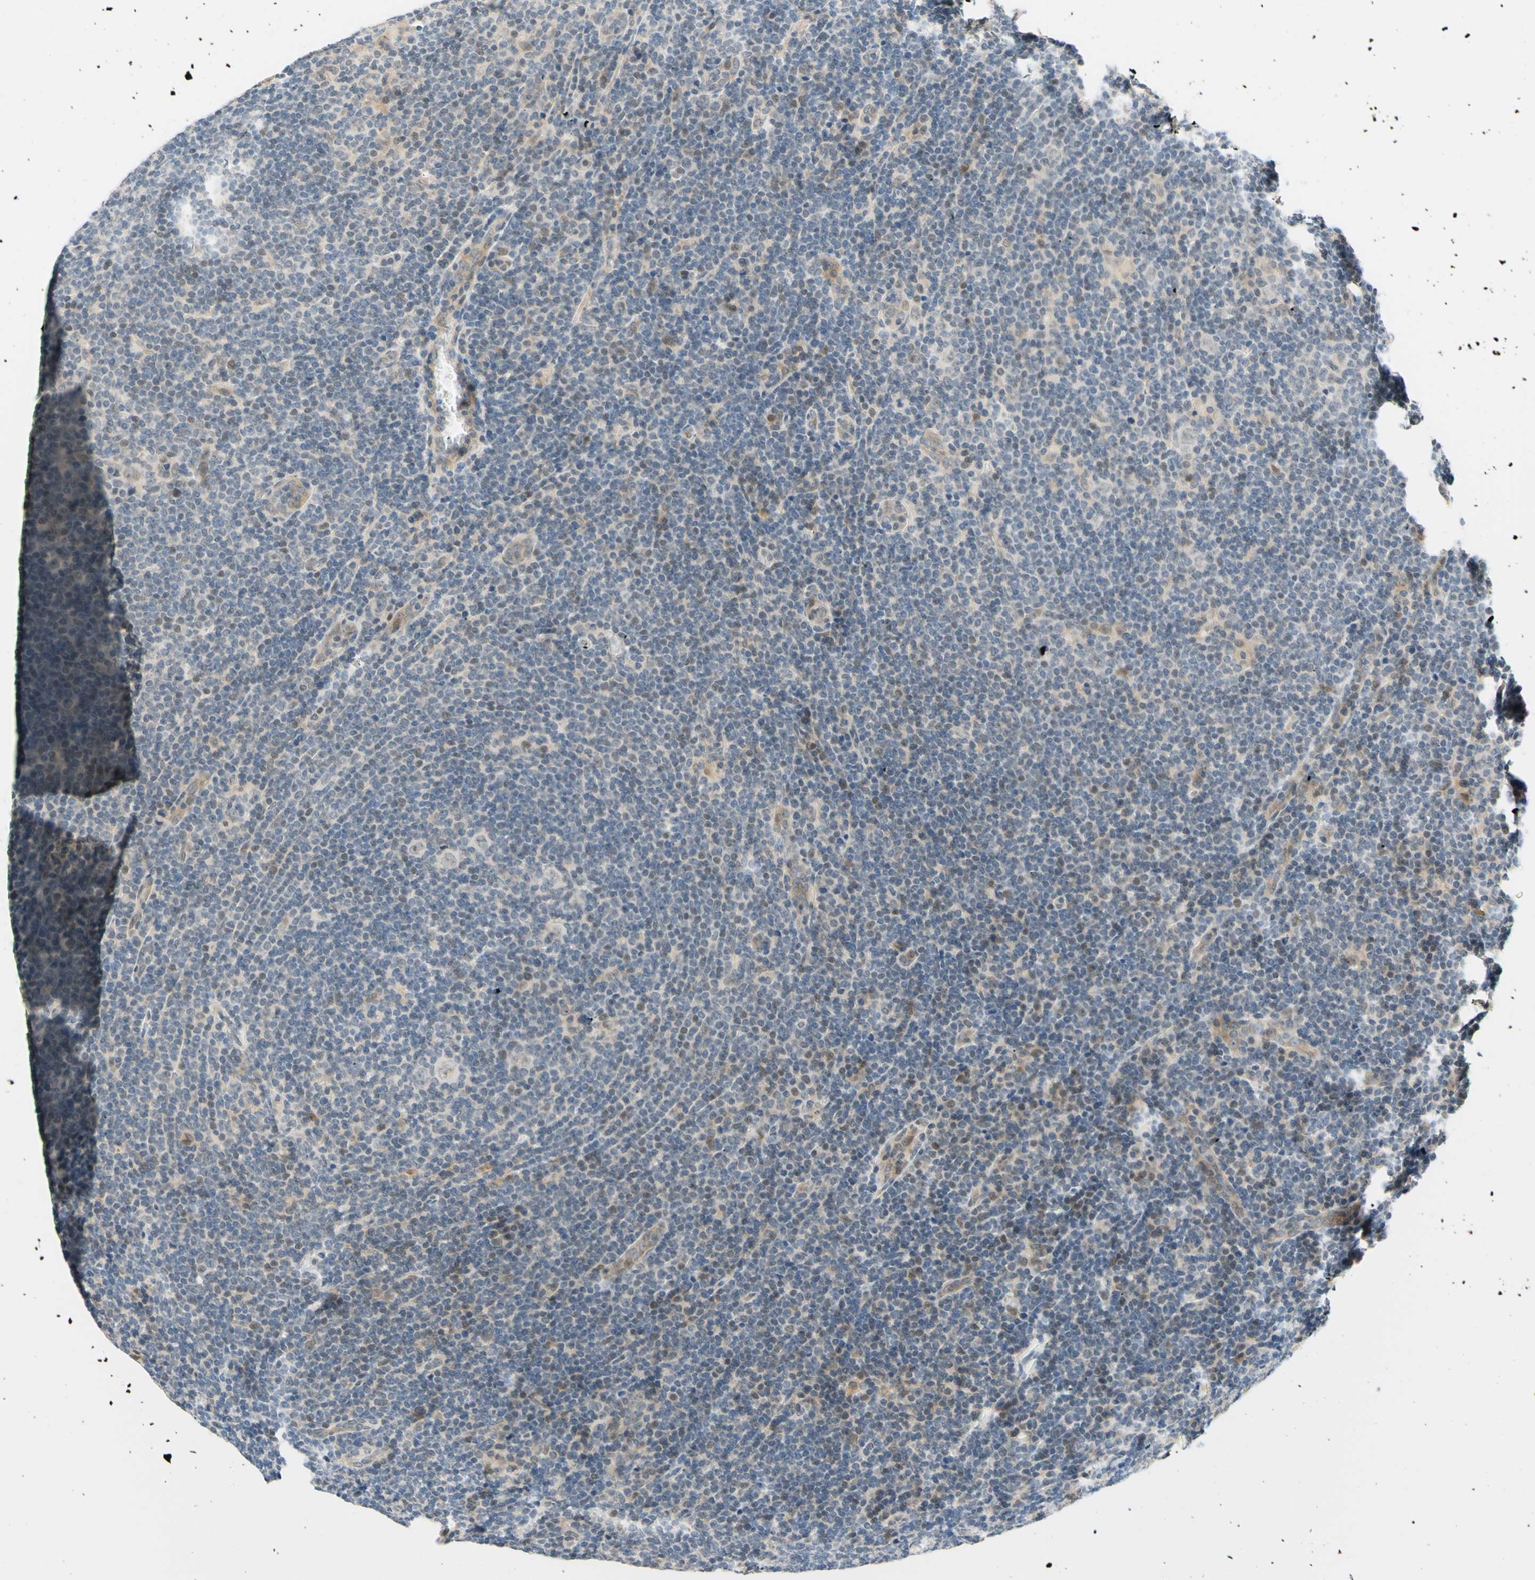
{"staining": {"intensity": "negative", "quantity": "none", "location": "none"}, "tissue": "lymphoma", "cell_type": "Tumor cells", "image_type": "cancer", "snomed": [{"axis": "morphology", "description": "Hodgkin's disease, NOS"}, {"axis": "topography", "description": "Lymph node"}], "caption": "Tumor cells show no significant staining in lymphoma. (Immunohistochemistry (ihc), brightfield microscopy, high magnification).", "gene": "C2CD2L", "patient": {"sex": "female", "age": 57}}